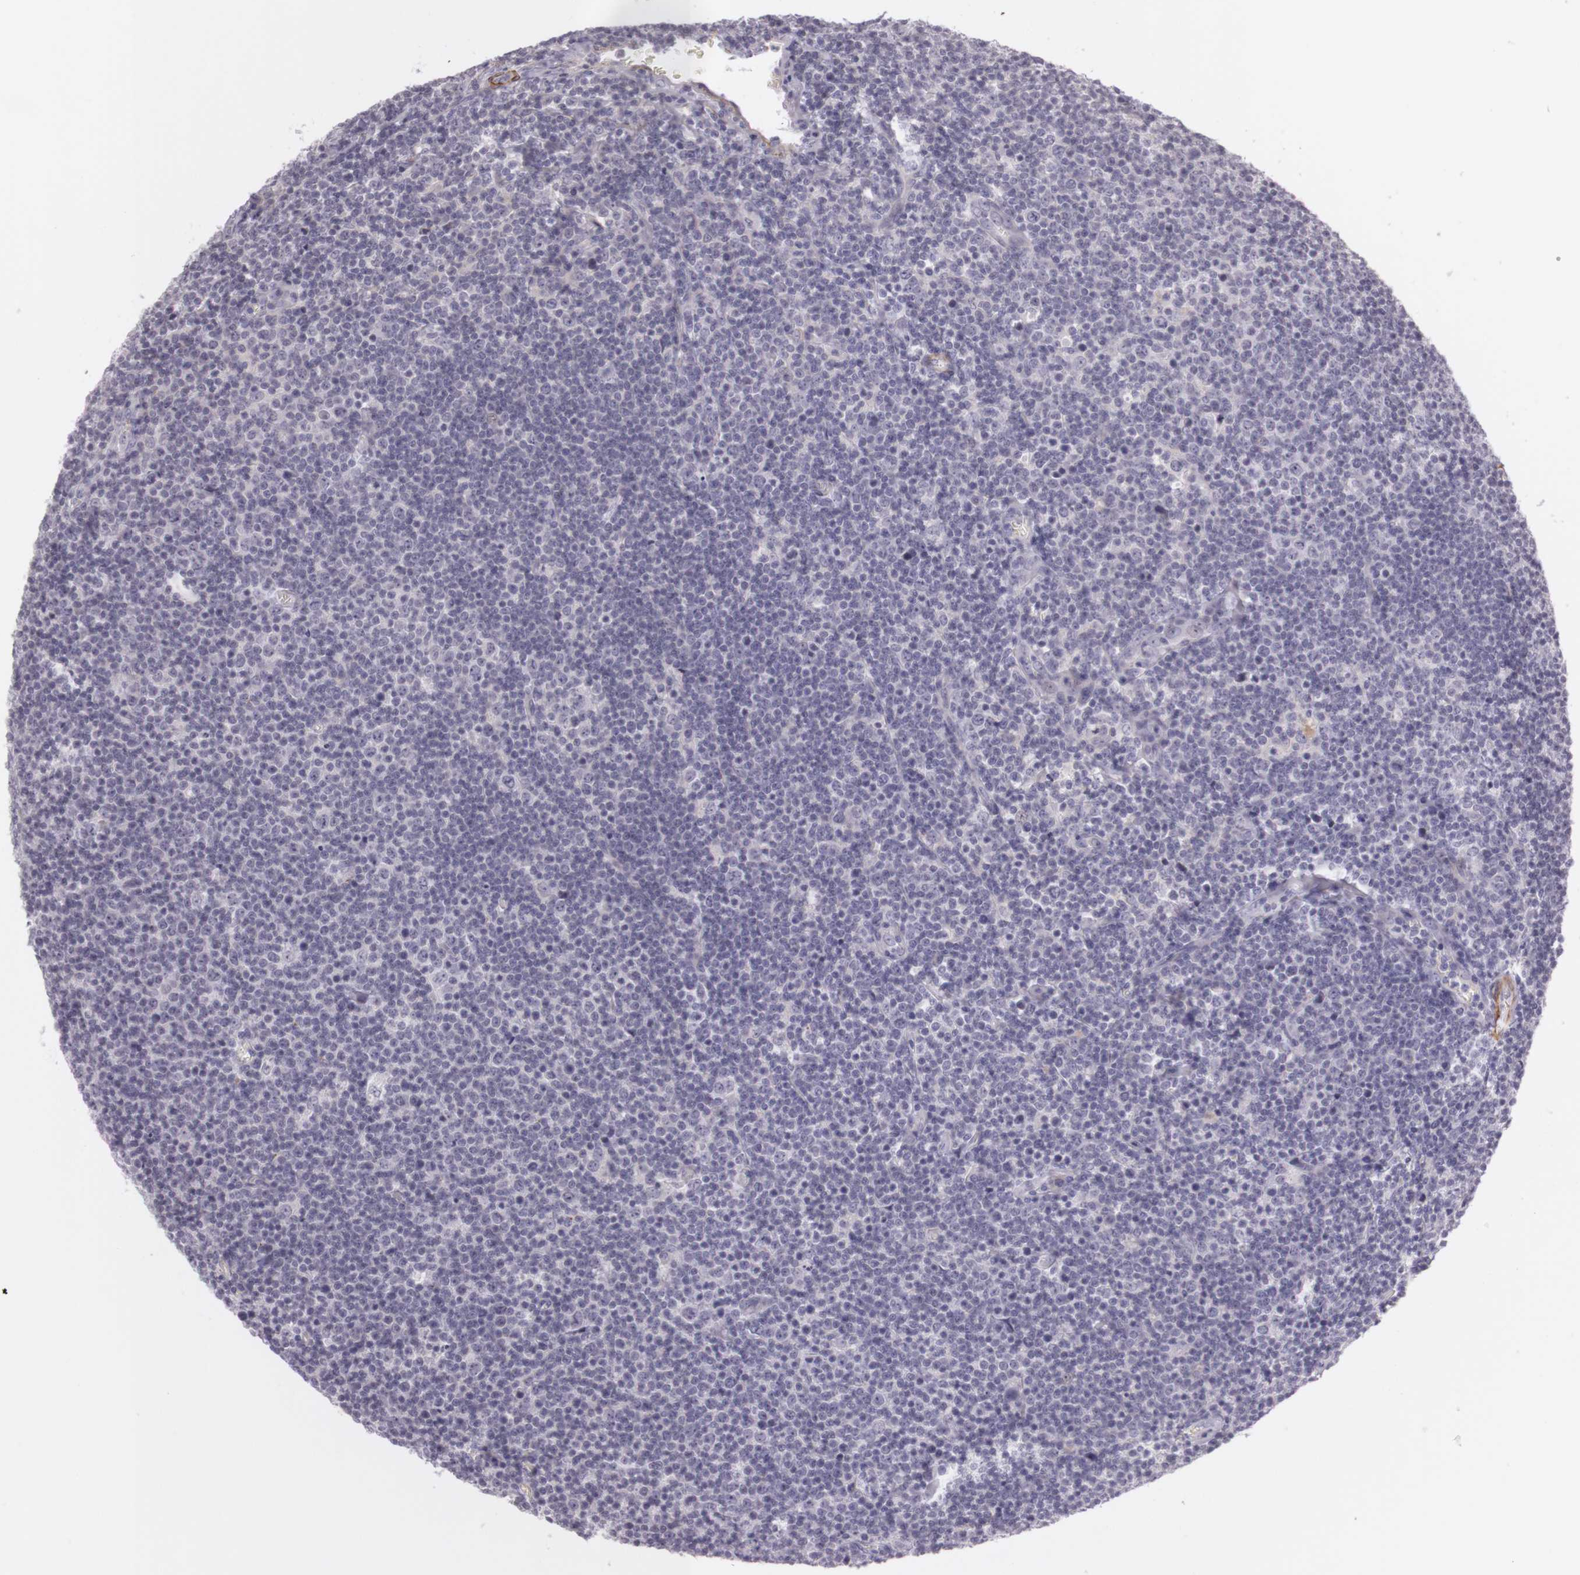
{"staining": {"intensity": "negative", "quantity": "none", "location": "none"}, "tissue": "lymphoma", "cell_type": "Tumor cells", "image_type": "cancer", "snomed": [{"axis": "morphology", "description": "Malignant lymphoma, non-Hodgkin's type, Low grade"}, {"axis": "topography", "description": "Lymph node"}], "caption": "High magnification brightfield microscopy of malignant lymphoma, non-Hodgkin's type (low-grade) stained with DAB (brown) and counterstained with hematoxylin (blue): tumor cells show no significant expression. The staining was performed using DAB to visualize the protein expression in brown, while the nuclei were stained in blue with hematoxylin (Magnification: 20x).", "gene": "CNTN2", "patient": {"sex": "male", "age": 74}}